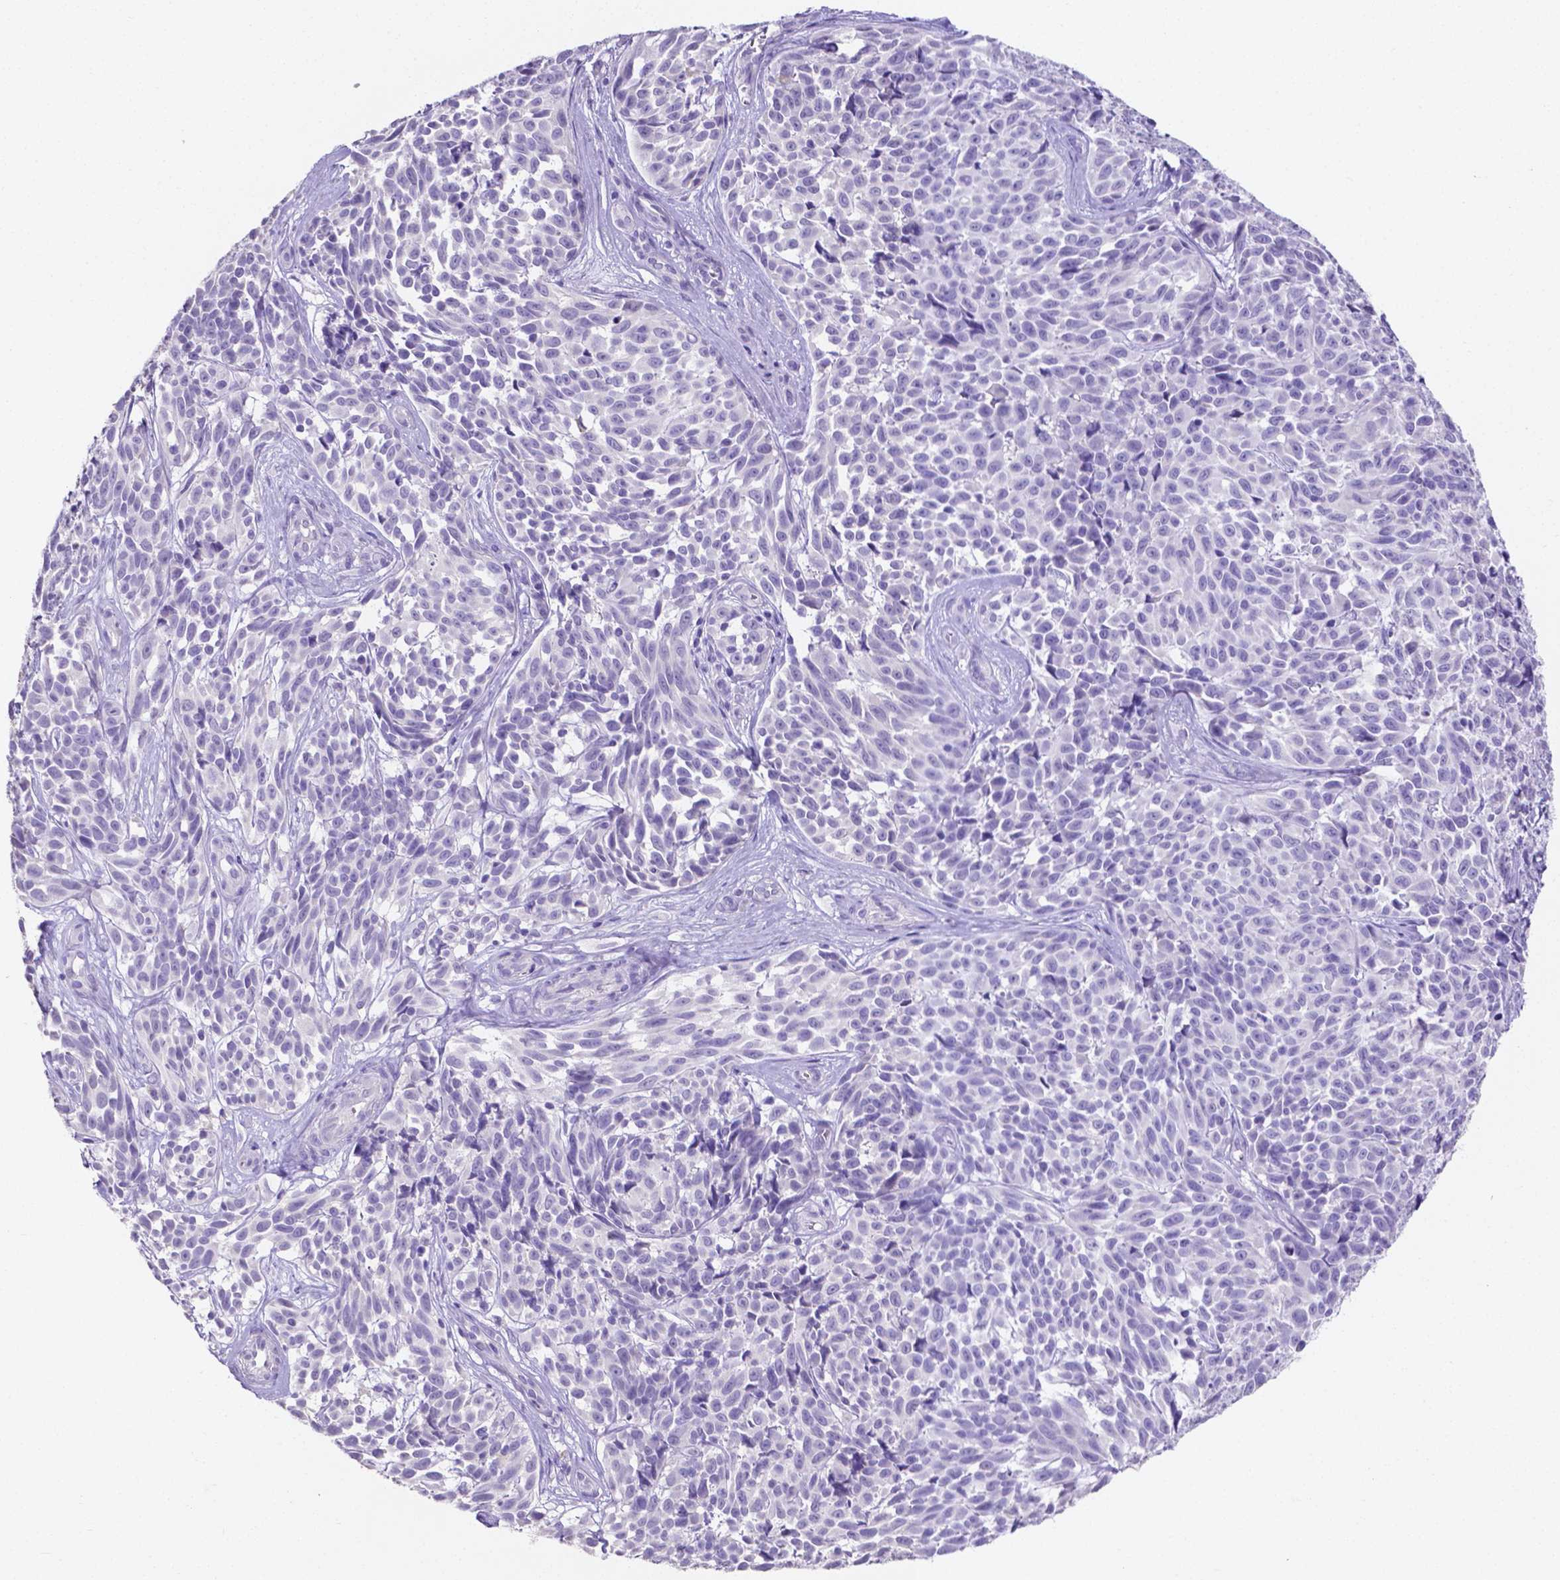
{"staining": {"intensity": "negative", "quantity": "none", "location": "none"}, "tissue": "melanoma", "cell_type": "Tumor cells", "image_type": "cancer", "snomed": [{"axis": "morphology", "description": "Malignant melanoma, NOS"}, {"axis": "topography", "description": "Skin"}], "caption": "Tumor cells show no significant positivity in malignant melanoma.", "gene": "SLC22A2", "patient": {"sex": "female", "age": 88}}